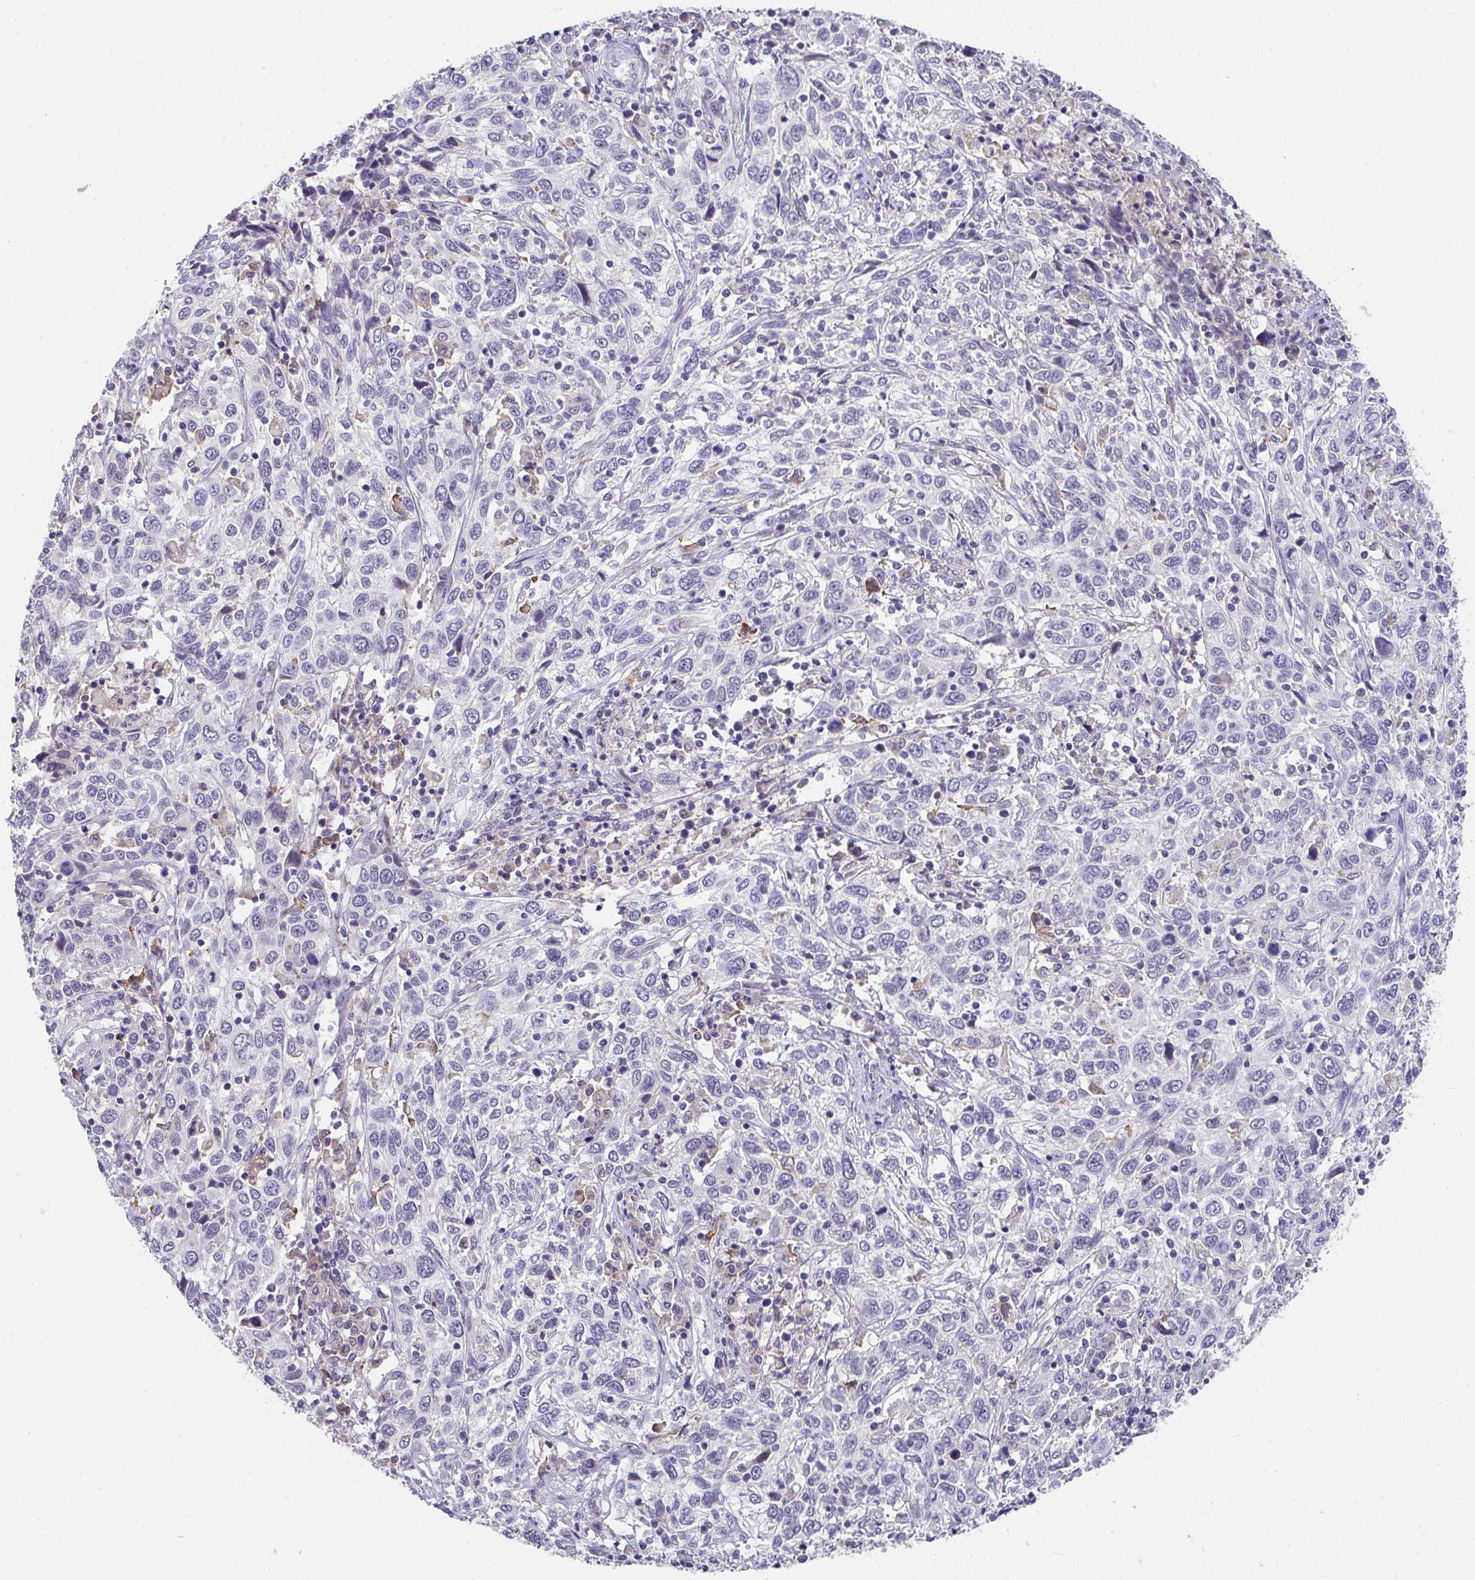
{"staining": {"intensity": "negative", "quantity": "none", "location": "none"}, "tissue": "cervical cancer", "cell_type": "Tumor cells", "image_type": "cancer", "snomed": [{"axis": "morphology", "description": "Squamous cell carcinoma, NOS"}, {"axis": "topography", "description": "Cervix"}], "caption": "This micrograph is of cervical cancer (squamous cell carcinoma) stained with immunohistochemistry (IHC) to label a protein in brown with the nuclei are counter-stained blue. There is no positivity in tumor cells.", "gene": "GLTPD2", "patient": {"sex": "female", "age": 46}}